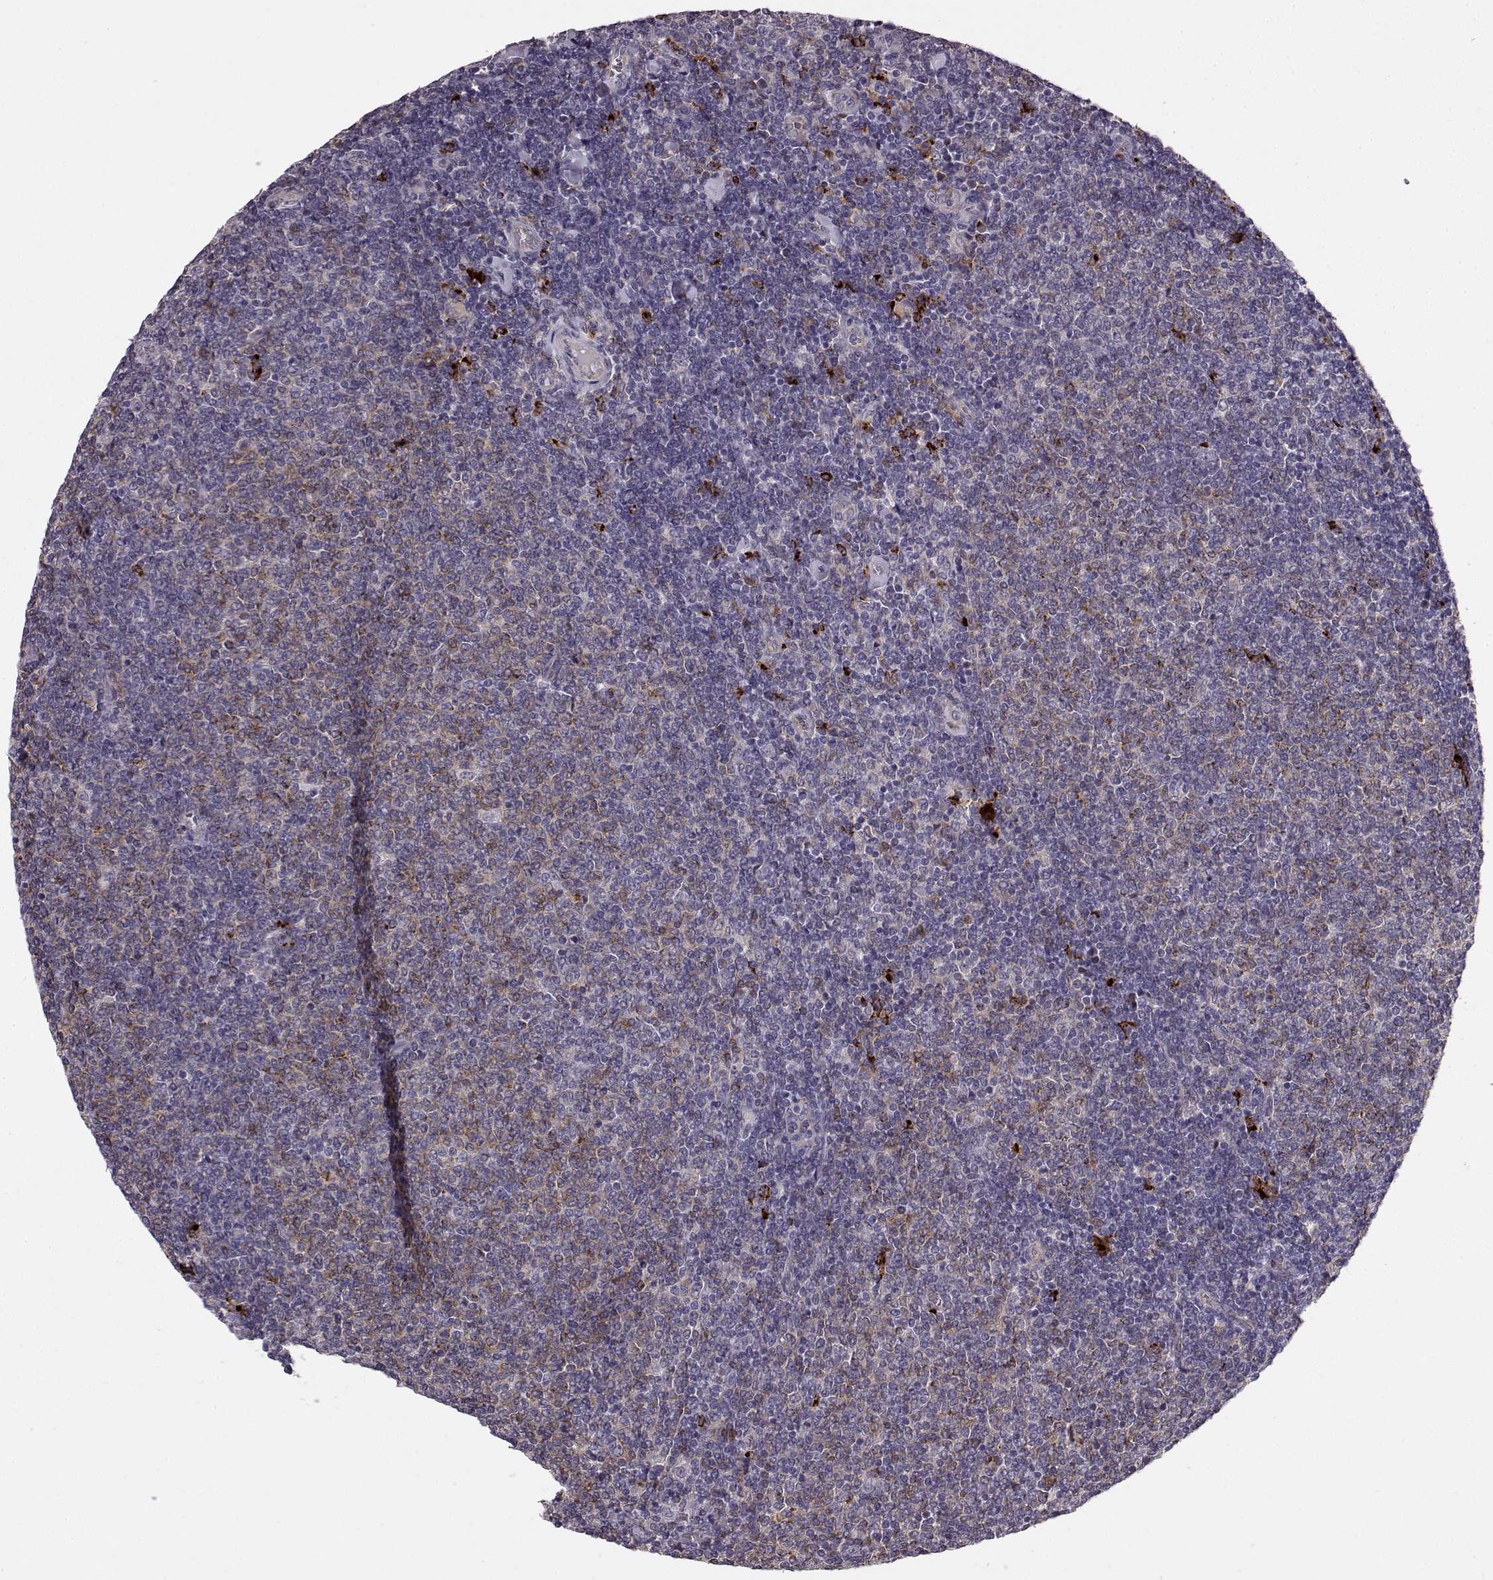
{"staining": {"intensity": "moderate", "quantity": "<25%", "location": "cytoplasmic/membranous"}, "tissue": "lymphoma", "cell_type": "Tumor cells", "image_type": "cancer", "snomed": [{"axis": "morphology", "description": "Malignant lymphoma, non-Hodgkin's type, Low grade"}, {"axis": "topography", "description": "Lymph node"}], "caption": "A micrograph showing moderate cytoplasmic/membranous expression in about <25% of tumor cells in lymphoma, as visualized by brown immunohistochemical staining.", "gene": "CCNF", "patient": {"sex": "male", "age": 52}}